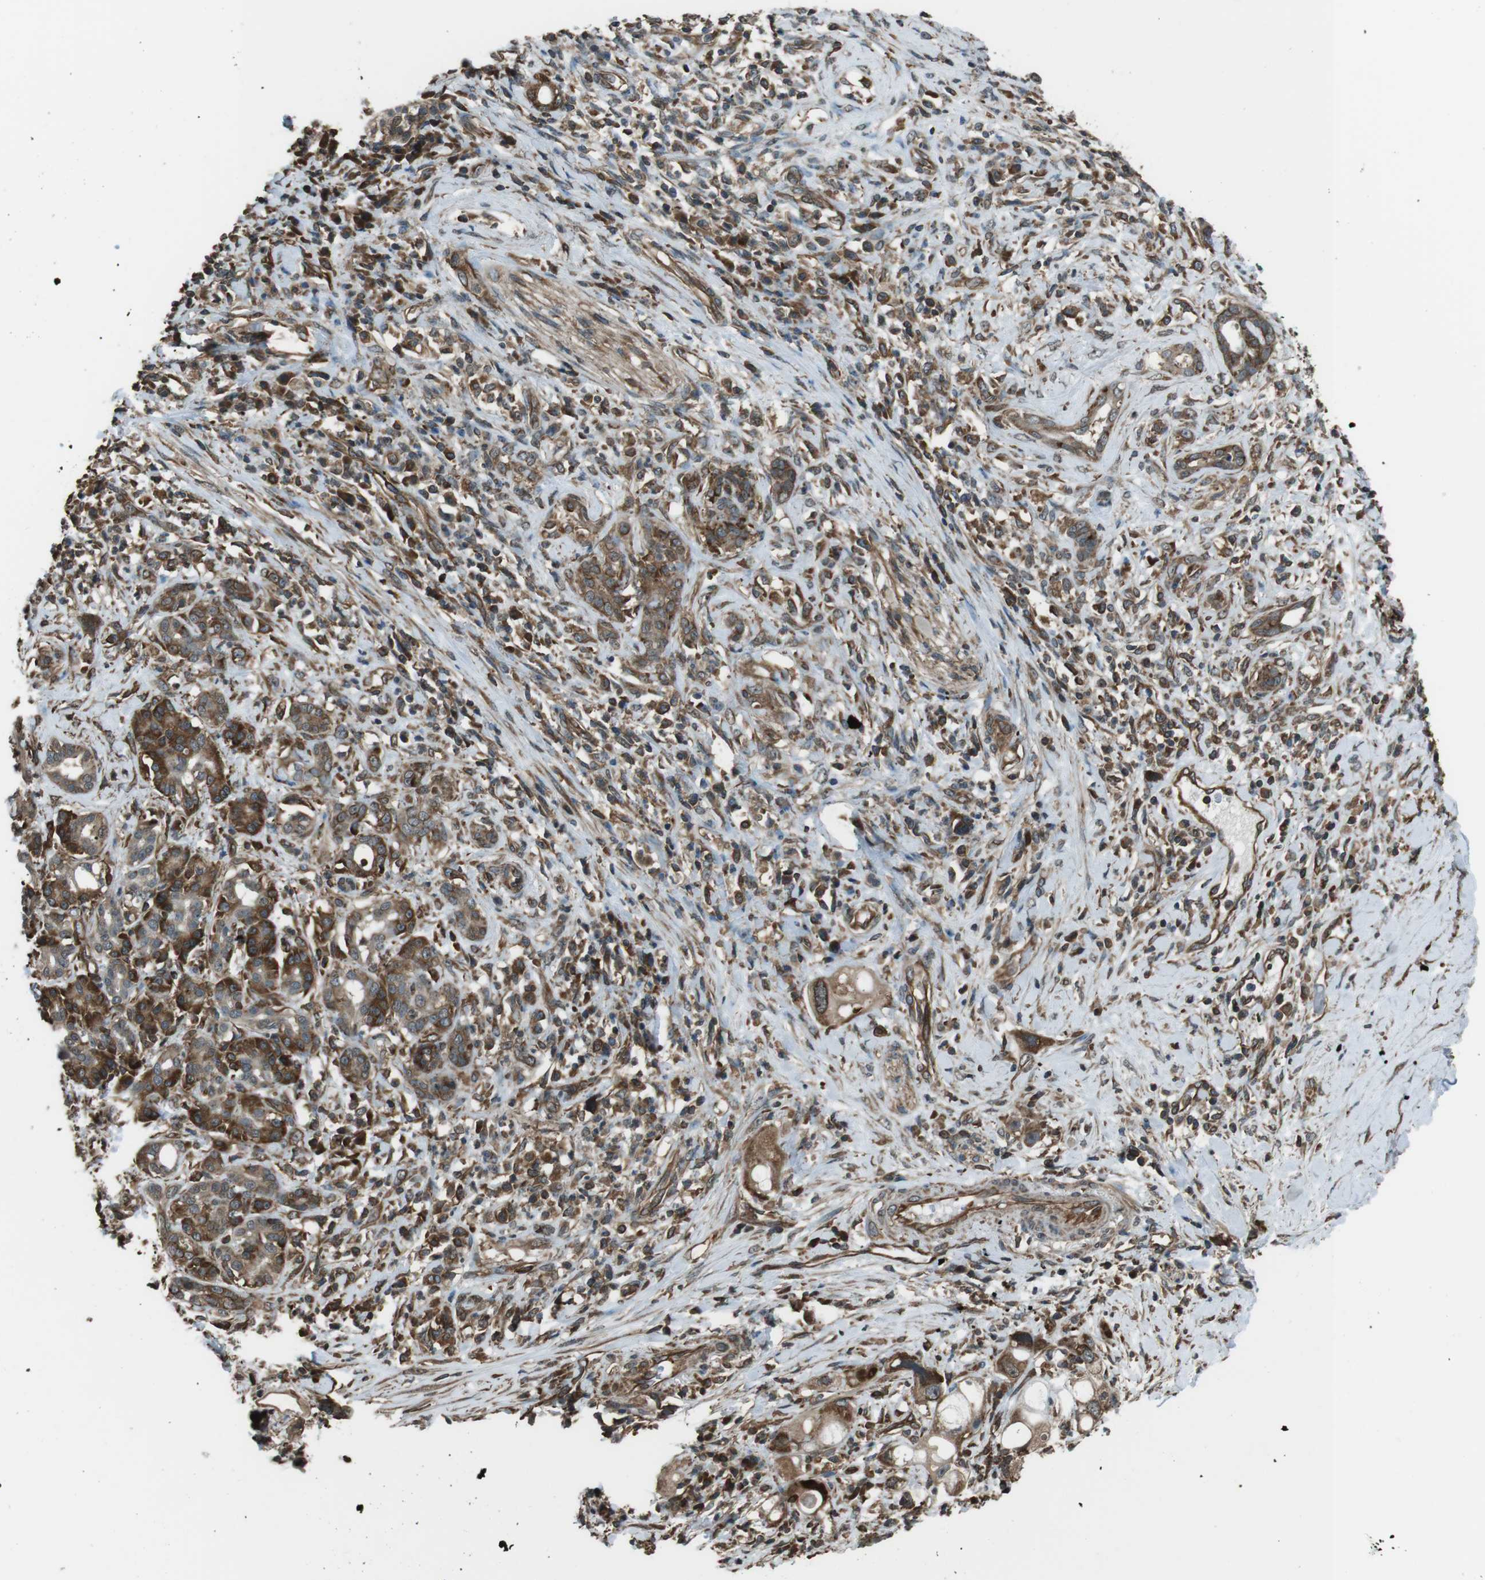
{"staining": {"intensity": "moderate", "quantity": "25%-75%", "location": "cytoplasmic/membranous"}, "tissue": "pancreatic cancer", "cell_type": "Tumor cells", "image_type": "cancer", "snomed": [{"axis": "morphology", "description": "Adenocarcinoma, NOS"}, {"axis": "topography", "description": "Pancreas"}], "caption": "Immunohistochemical staining of pancreatic adenocarcinoma shows medium levels of moderate cytoplasmic/membranous protein staining in approximately 25%-75% of tumor cells.", "gene": "PA2G4", "patient": {"sex": "female", "age": 56}}